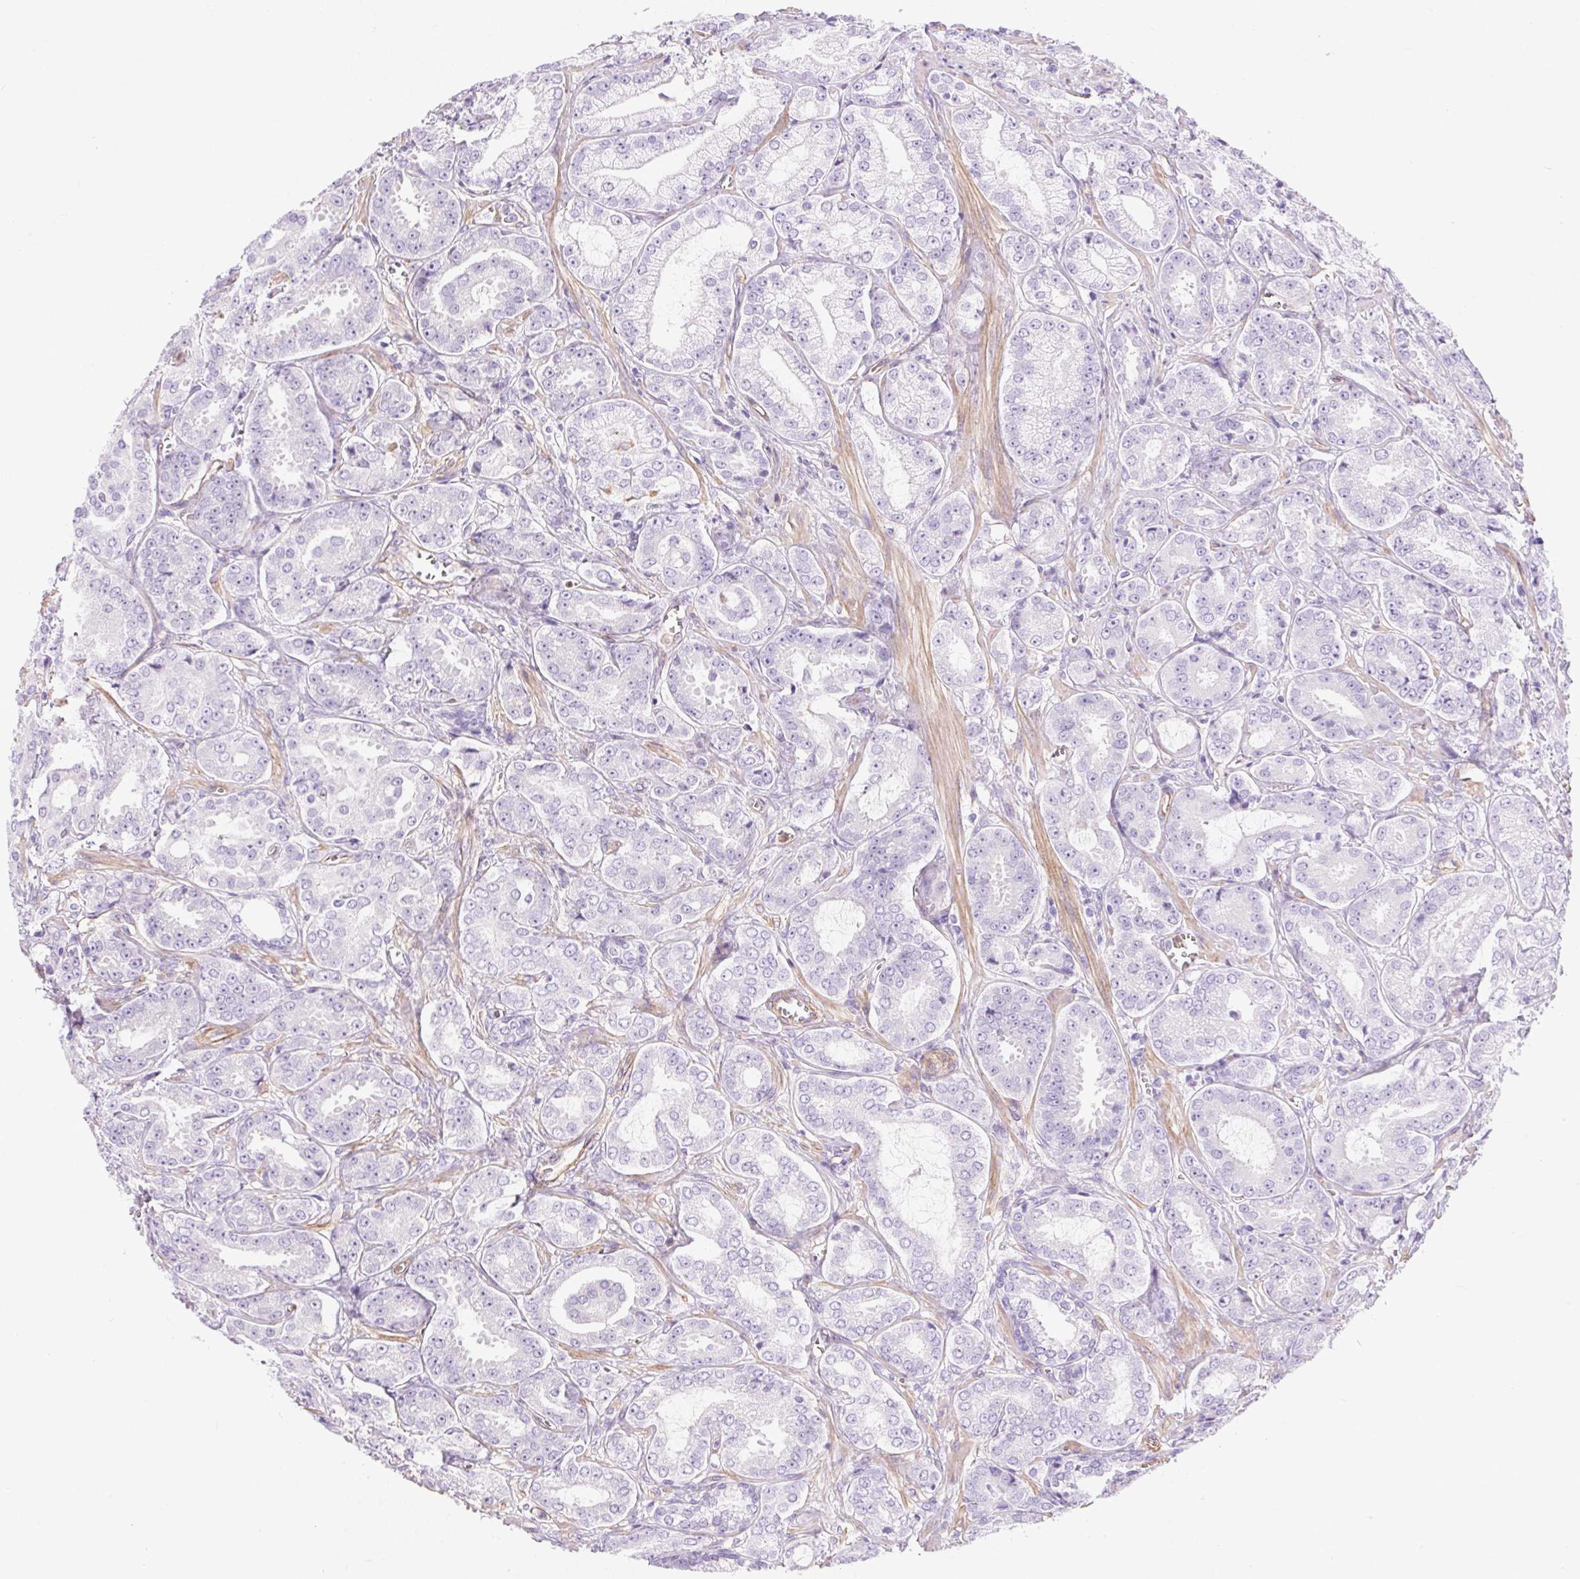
{"staining": {"intensity": "negative", "quantity": "none", "location": "none"}, "tissue": "prostate cancer", "cell_type": "Tumor cells", "image_type": "cancer", "snomed": [{"axis": "morphology", "description": "Adenocarcinoma, High grade"}, {"axis": "topography", "description": "Prostate"}], "caption": "IHC photomicrograph of neoplastic tissue: prostate cancer (adenocarcinoma (high-grade)) stained with DAB (3,3'-diaminobenzidine) reveals no significant protein positivity in tumor cells.", "gene": "SHCBP1L", "patient": {"sex": "male", "age": 64}}